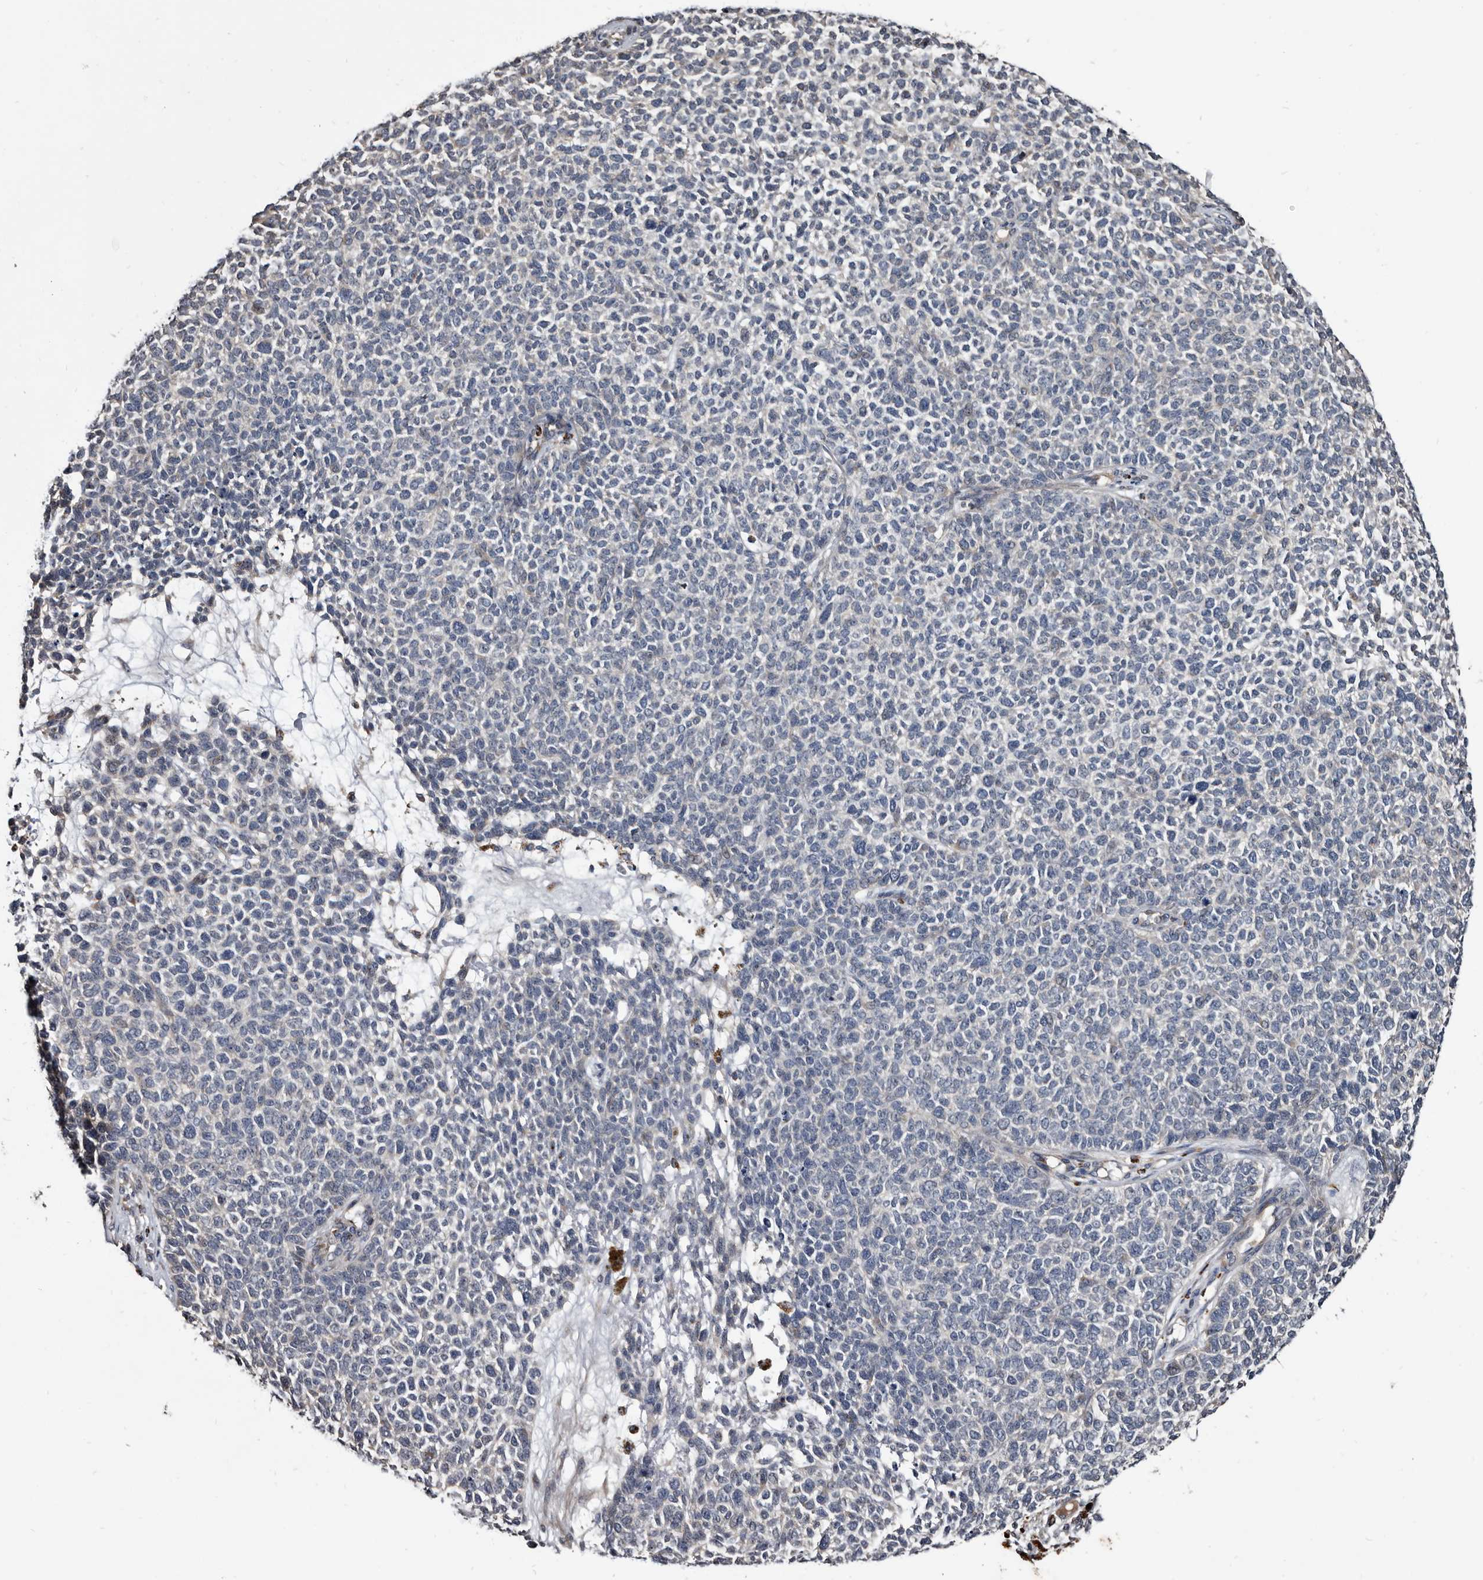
{"staining": {"intensity": "negative", "quantity": "none", "location": "none"}, "tissue": "skin cancer", "cell_type": "Tumor cells", "image_type": "cancer", "snomed": [{"axis": "morphology", "description": "Basal cell carcinoma"}, {"axis": "topography", "description": "Skin"}], "caption": "Immunohistochemistry (IHC) image of neoplastic tissue: human skin cancer (basal cell carcinoma) stained with DAB displays no significant protein expression in tumor cells.", "gene": "CTSA", "patient": {"sex": "female", "age": 84}}